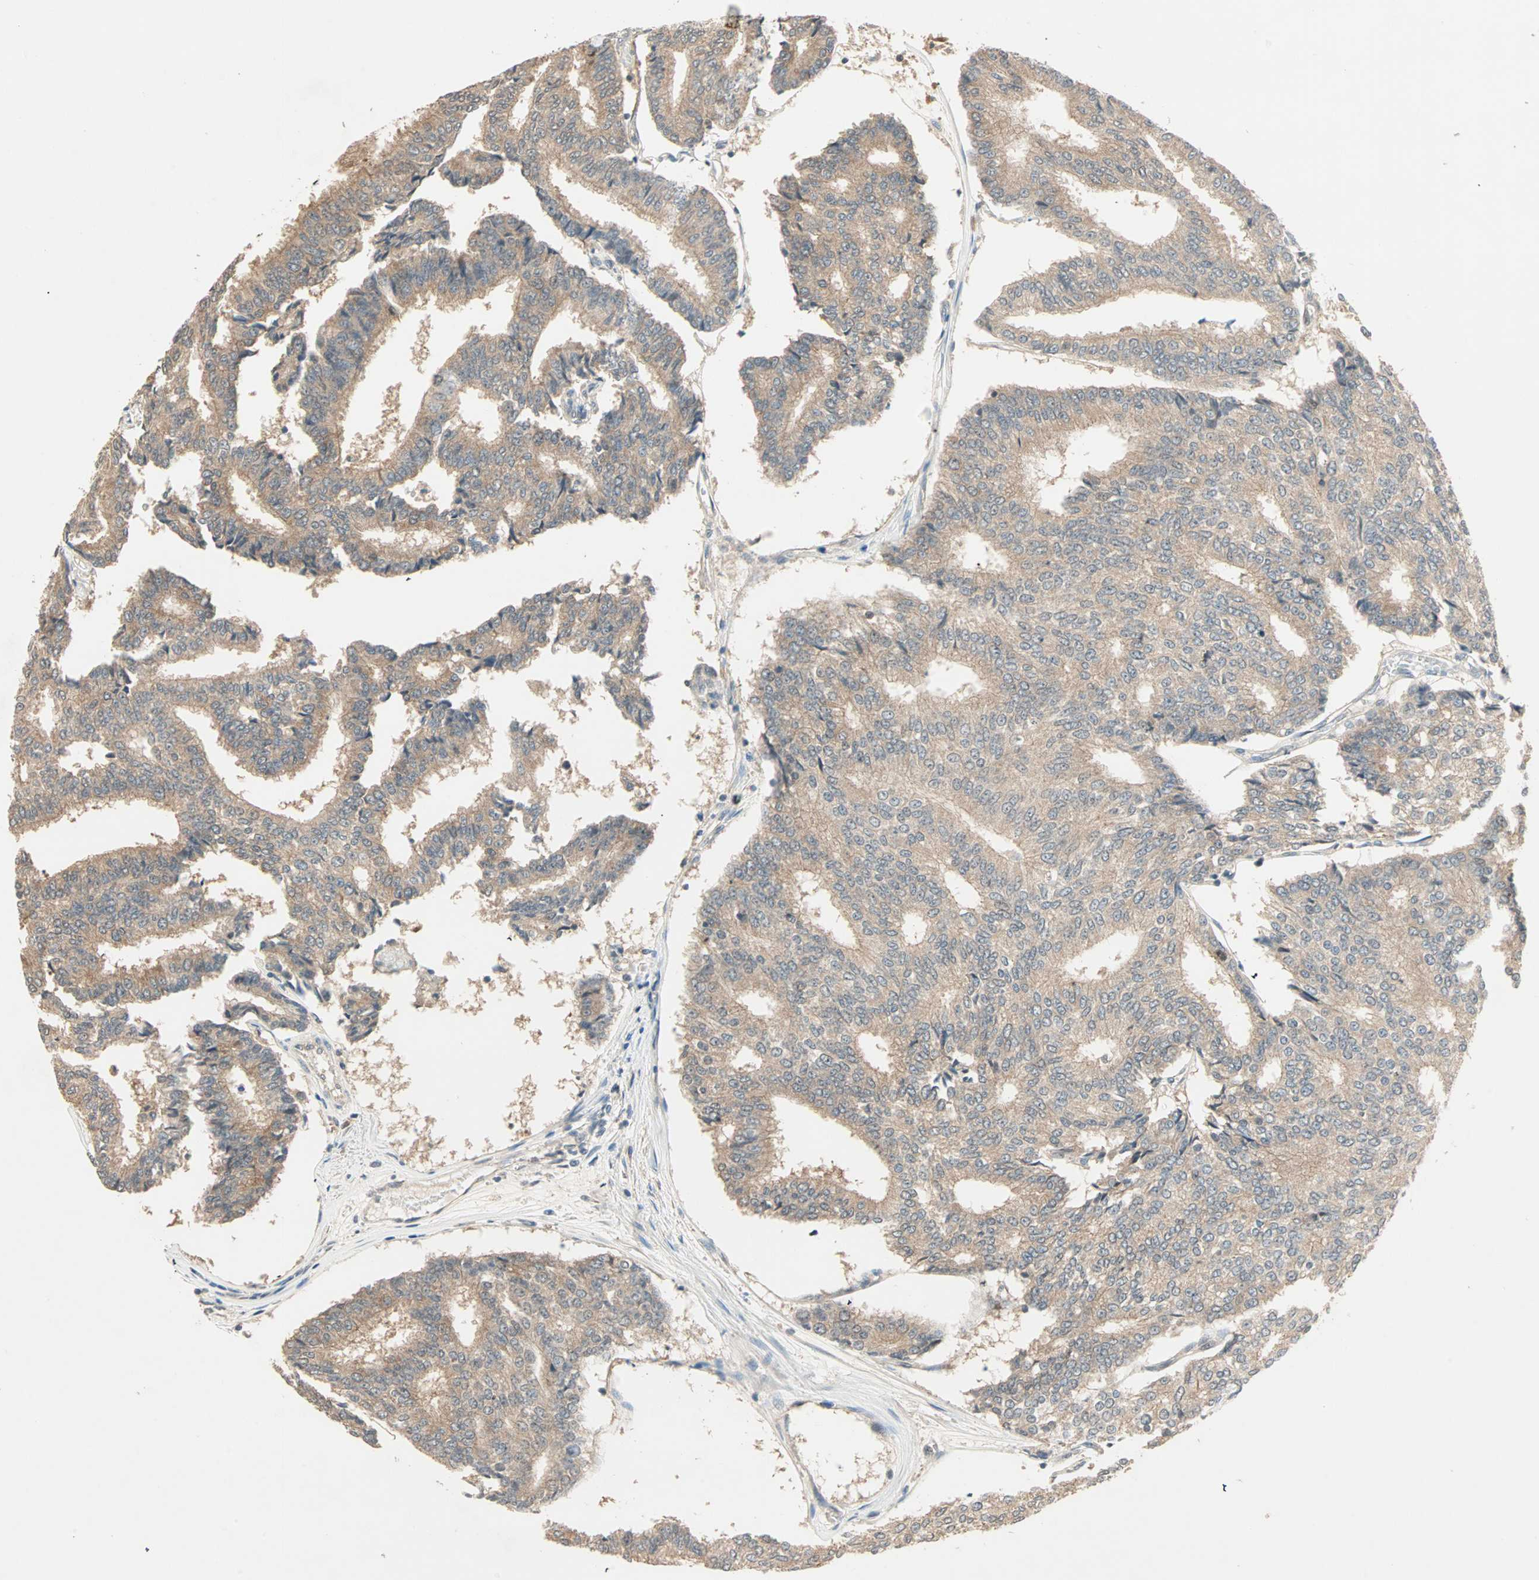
{"staining": {"intensity": "moderate", "quantity": ">75%", "location": "cytoplasmic/membranous"}, "tissue": "prostate cancer", "cell_type": "Tumor cells", "image_type": "cancer", "snomed": [{"axis": "morphology", "description": "Adenocarcinoma, High grade"}, {"axis": "topography", "description": "Prostate"}], "caption": "Immunohistochemical staining of human prostate cancer (adenocarcinoma (high-grade)) shows medium levels of moderate cytoplasmic/membranous positivity in about >75% of tumor cells.", "gene": "TTF2", "patient": {"sex": "male", "age": 55}}